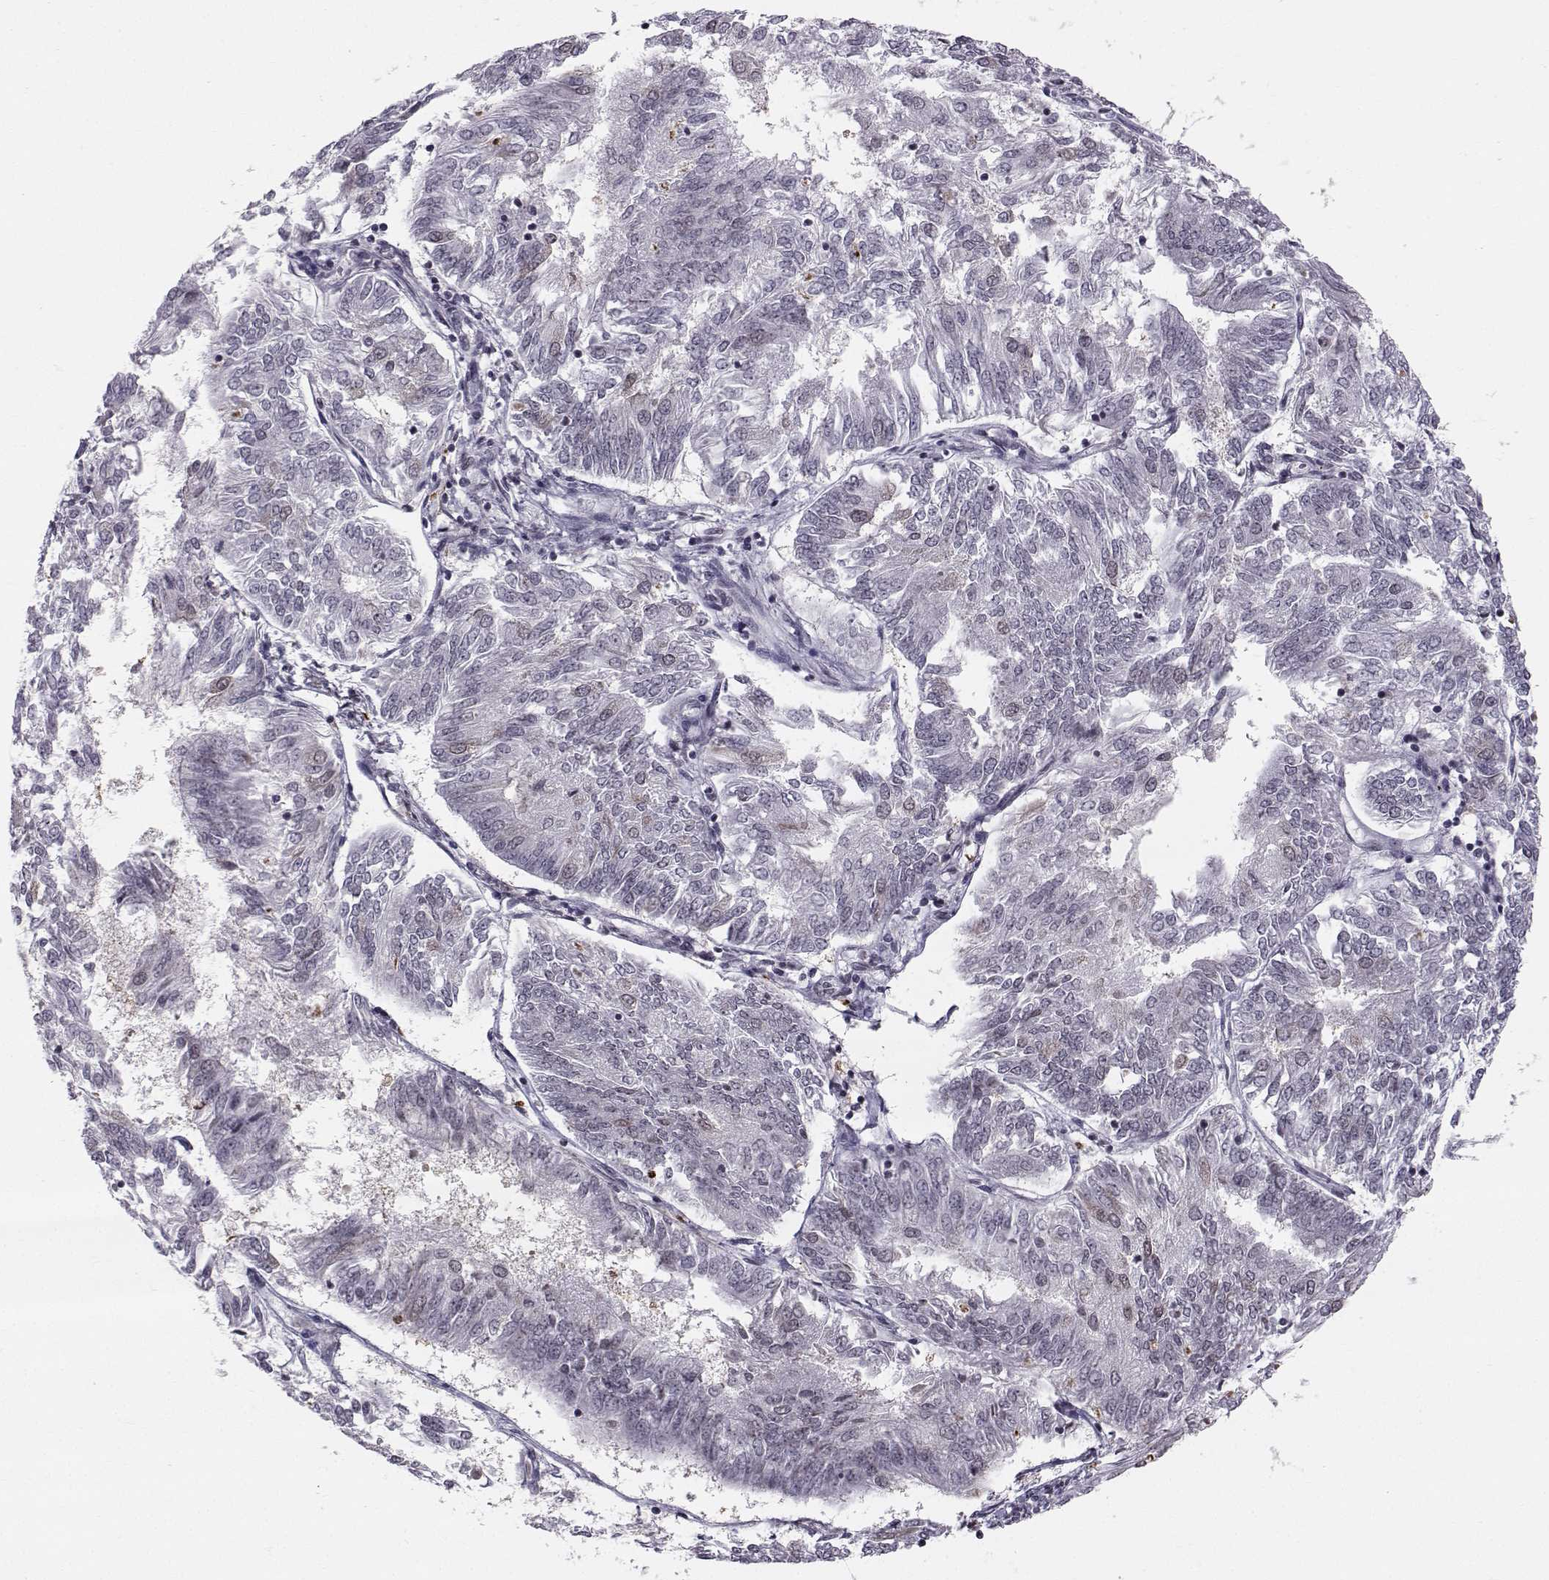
{"staining": {"intensity": "negative", "quantity": "none", "location": "none"}, "tissue": "endometrial cancer", "cell_type": "Tumor cells", "image_type": "cancer", "snomed": [{"axis": "morphology", "description": "Adenocarcinoma, NOS"}, {"axis": "topography", "description": "Endometrium"}], "caption": "An IHC image of endometrial adenocarcinoma is shown. There is no staining in tumor cells of endometrial adenocarcinoma.", "gene": "MARCHF4", "patient": {"sex": "female", "age": 58}}